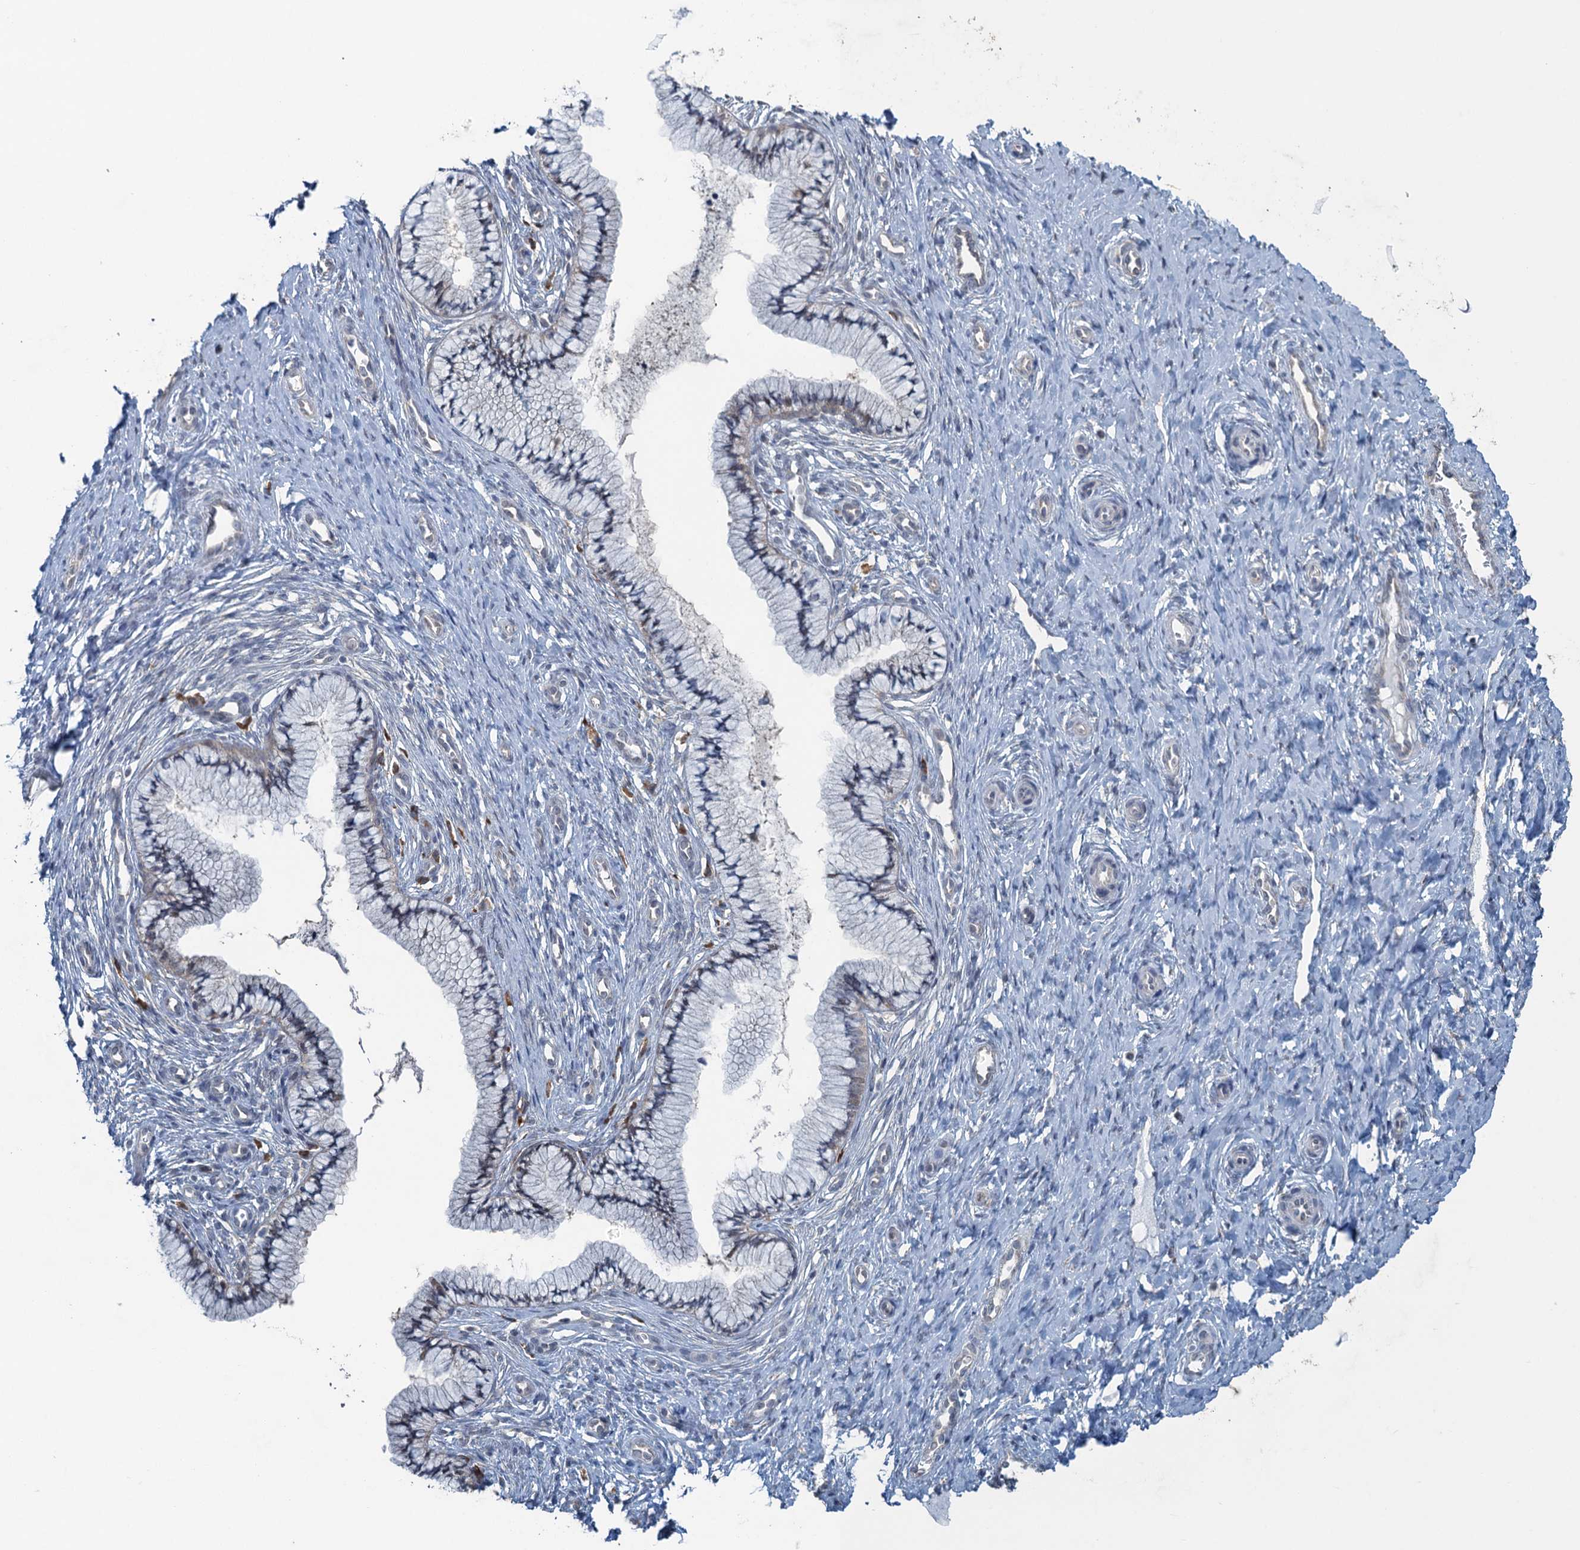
{"staining": {"intensity": "weak", "quantity": "25%-75%", "location": "cytoplasmic/membranous"}, "tissue": "cervix", "cell_type": "Glandular cells", "image_type": "normal", "snomed": [{"axis": "morphology", "description": "Normal tissue, NOS"}, {"axis": "topography", "description": "Cervix"}], "caption": "Glandular cells demonstrate weak cytoplasmic/membranous staining in about 25%-75% of cells in benign cervix.", "gene": "TEX35", "patient": {"sex": "female", "age": 36}}